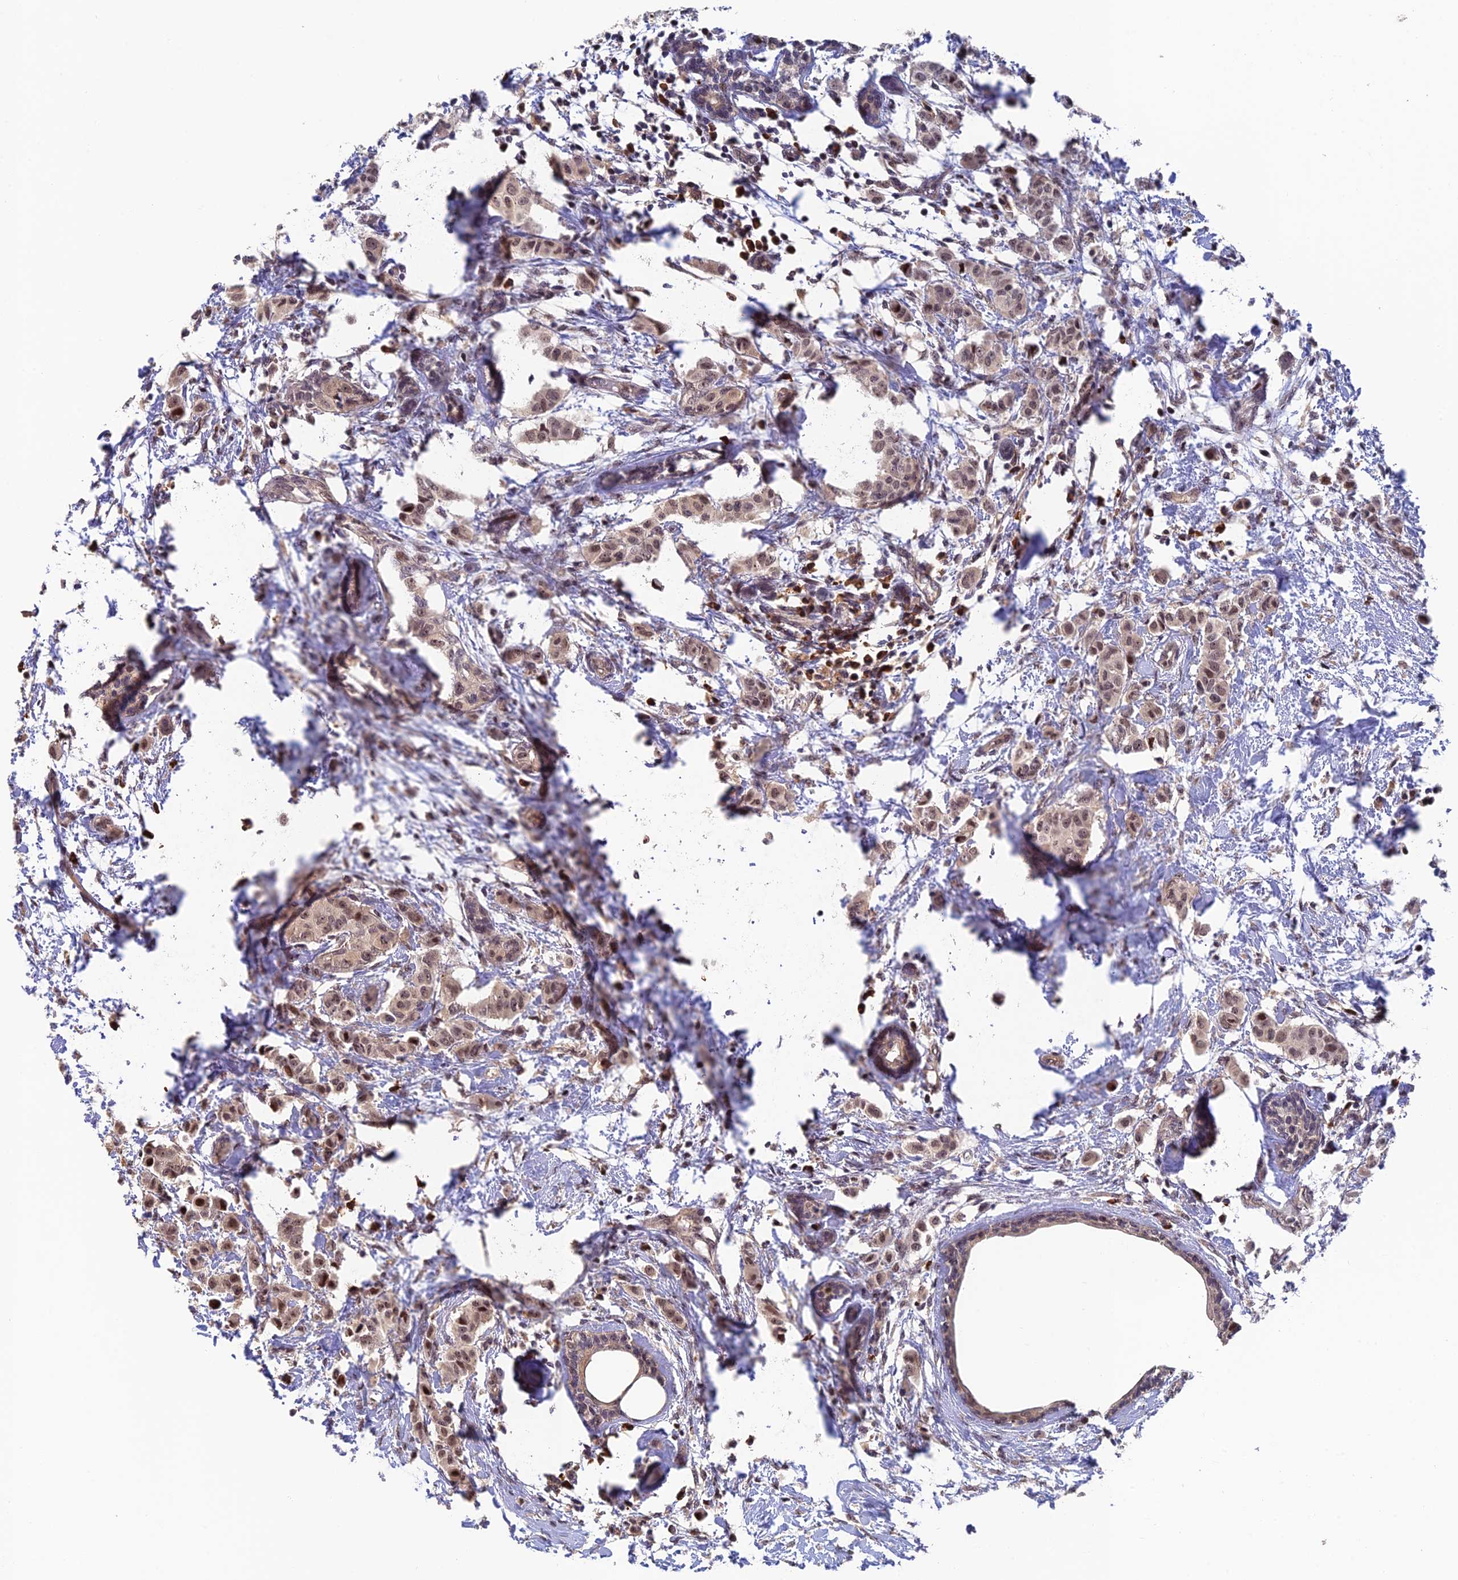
{"staining": {"intensity": "moderate", "quantity": ">75%", "location": "nuclear"}, "tissue": "breast cancer", "cell_type": "Tumor cells", "image_type": "cancer", "snomed": [{"axis": "morphology", "description": "Duct carcinoma"}, {"axis": "topography", "description": "Breast"}], "caption": "The micrograph shows staining of infiltrating ductal carcinoma (breast), revealing moderate nuclear protein expression (brown color) within tumor cells.", "gene": "OSBPL1A", "patient": {"sex": "female", "age": 40}}